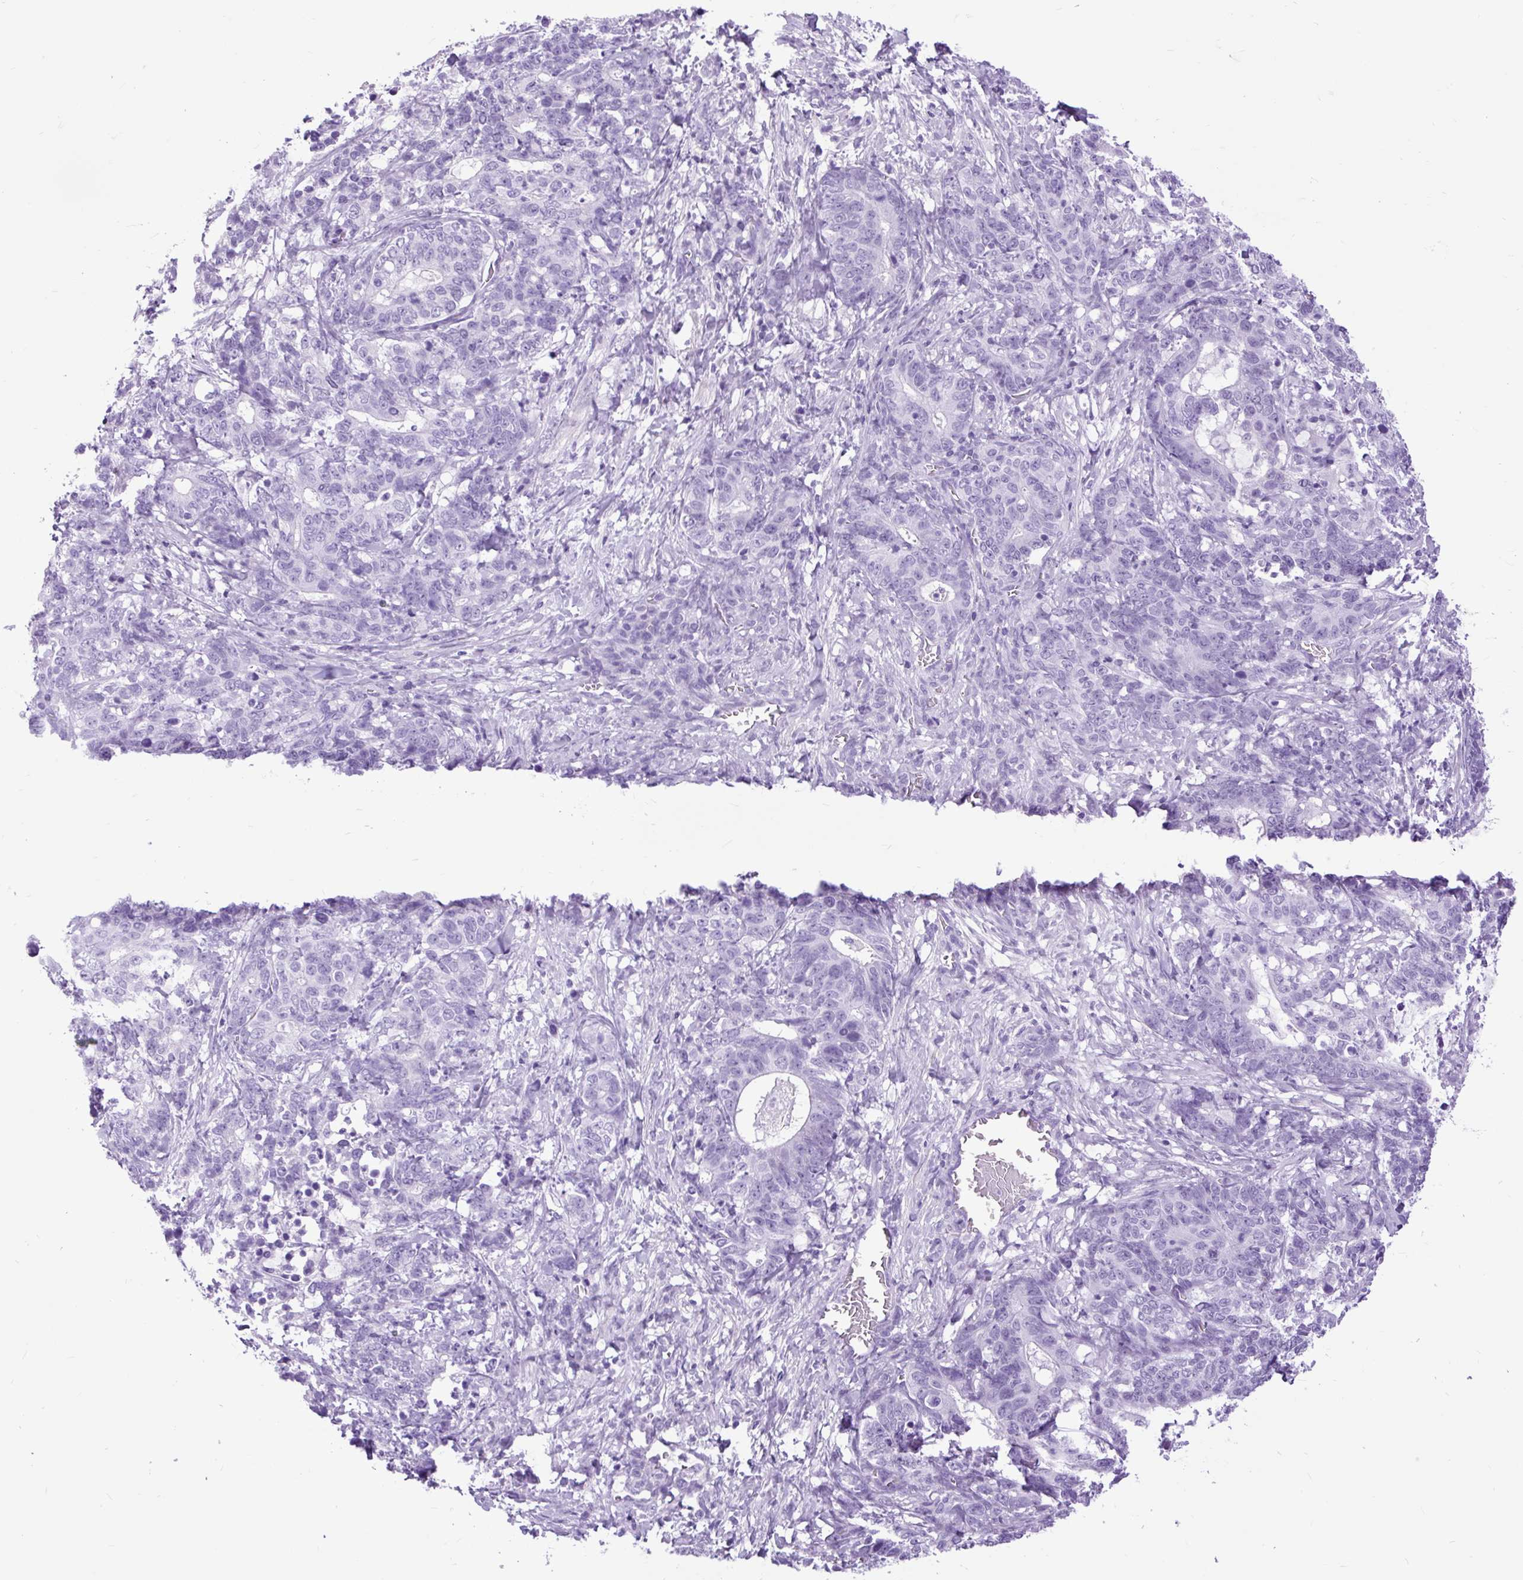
{"staining": {"intensity": "negative", "quantity": "none", "location": "none"}, "tissue": "stomach cancer", "cell_type": "Tumor cells", "image_type": "cancer", "snomed": [{"axis": "morphology", "description": "Normal tissue, NOS"}, {"axis": "morphology", "description": "Adenocarcinoma, NOS"}, {"axis": "topography", "description": "Stomach"}], "caption": "Stomach cancer (adenocarcinoma) was stained to show a protein in brown. There is no significant staining in tumor cells. The staining is performed using DAB (3,3'-diaminobenzidine) brown chromogen with nuclei counter-stained in using hematoxylin.", "gene": "DPP6", "patient": {"sex": "female", "age": 64}}